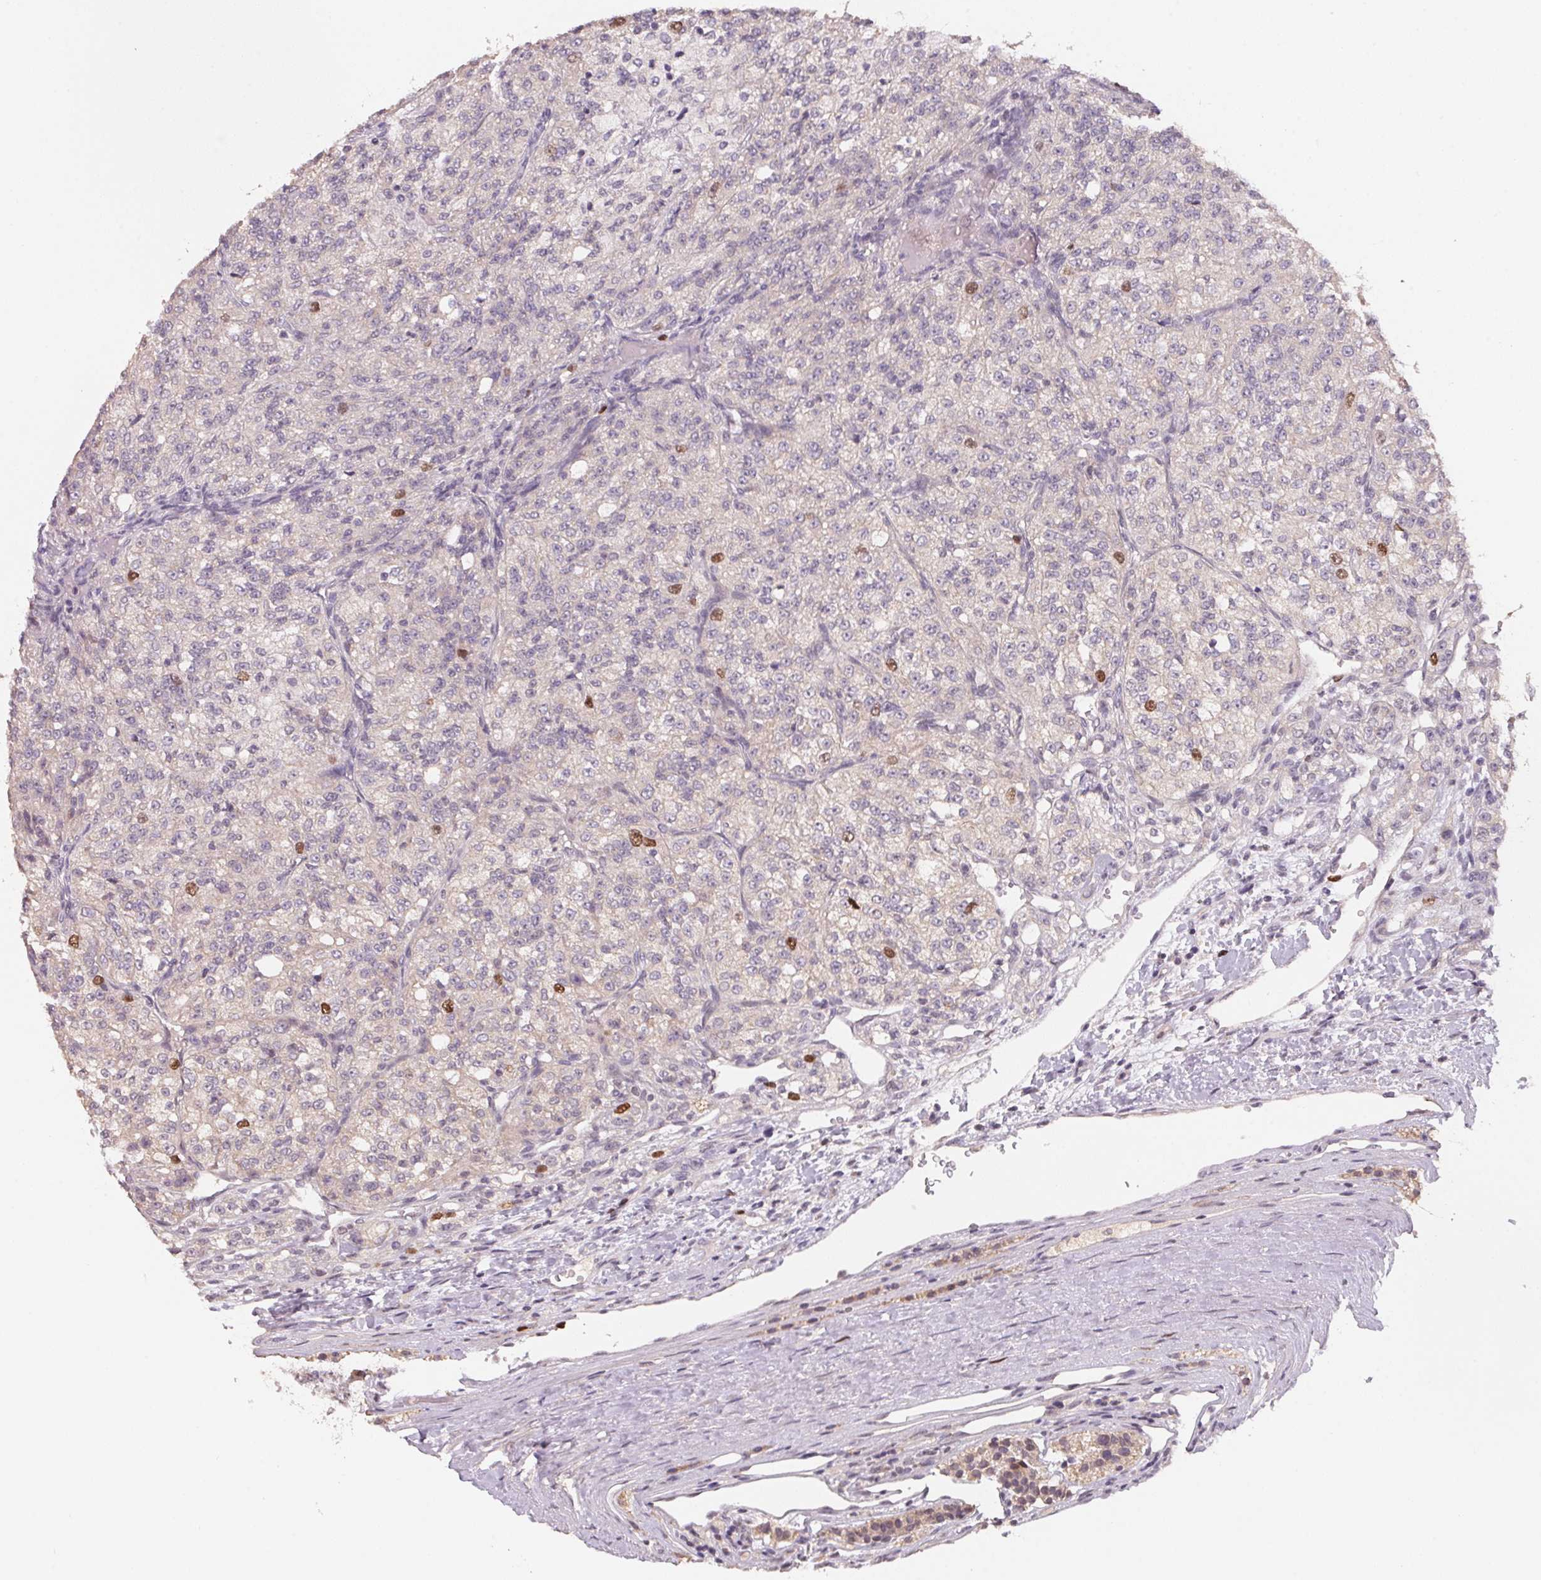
{"staining": {"intensity": "moderate", "quantity": "<25%", "location": "nuclear"}, "tissue": "renal cancer", "cell_type": "Tumor cells", "image_type": "cancer", "snomed": [{"axis": "morphology", "description": "Adenocarcinoma, NOS"}, {"axis": "topography", "description": "Kidney"}], "caption": "This image exhibits adenocarcinoma (renal) stained with IHC to label a protein in brown. The nuclear of tumor cells show moderate positivity for the protein. Nuclei are counter-stained blue.", "gene": "KIFC1", "patient": {"sex": "female", "age": 63}}